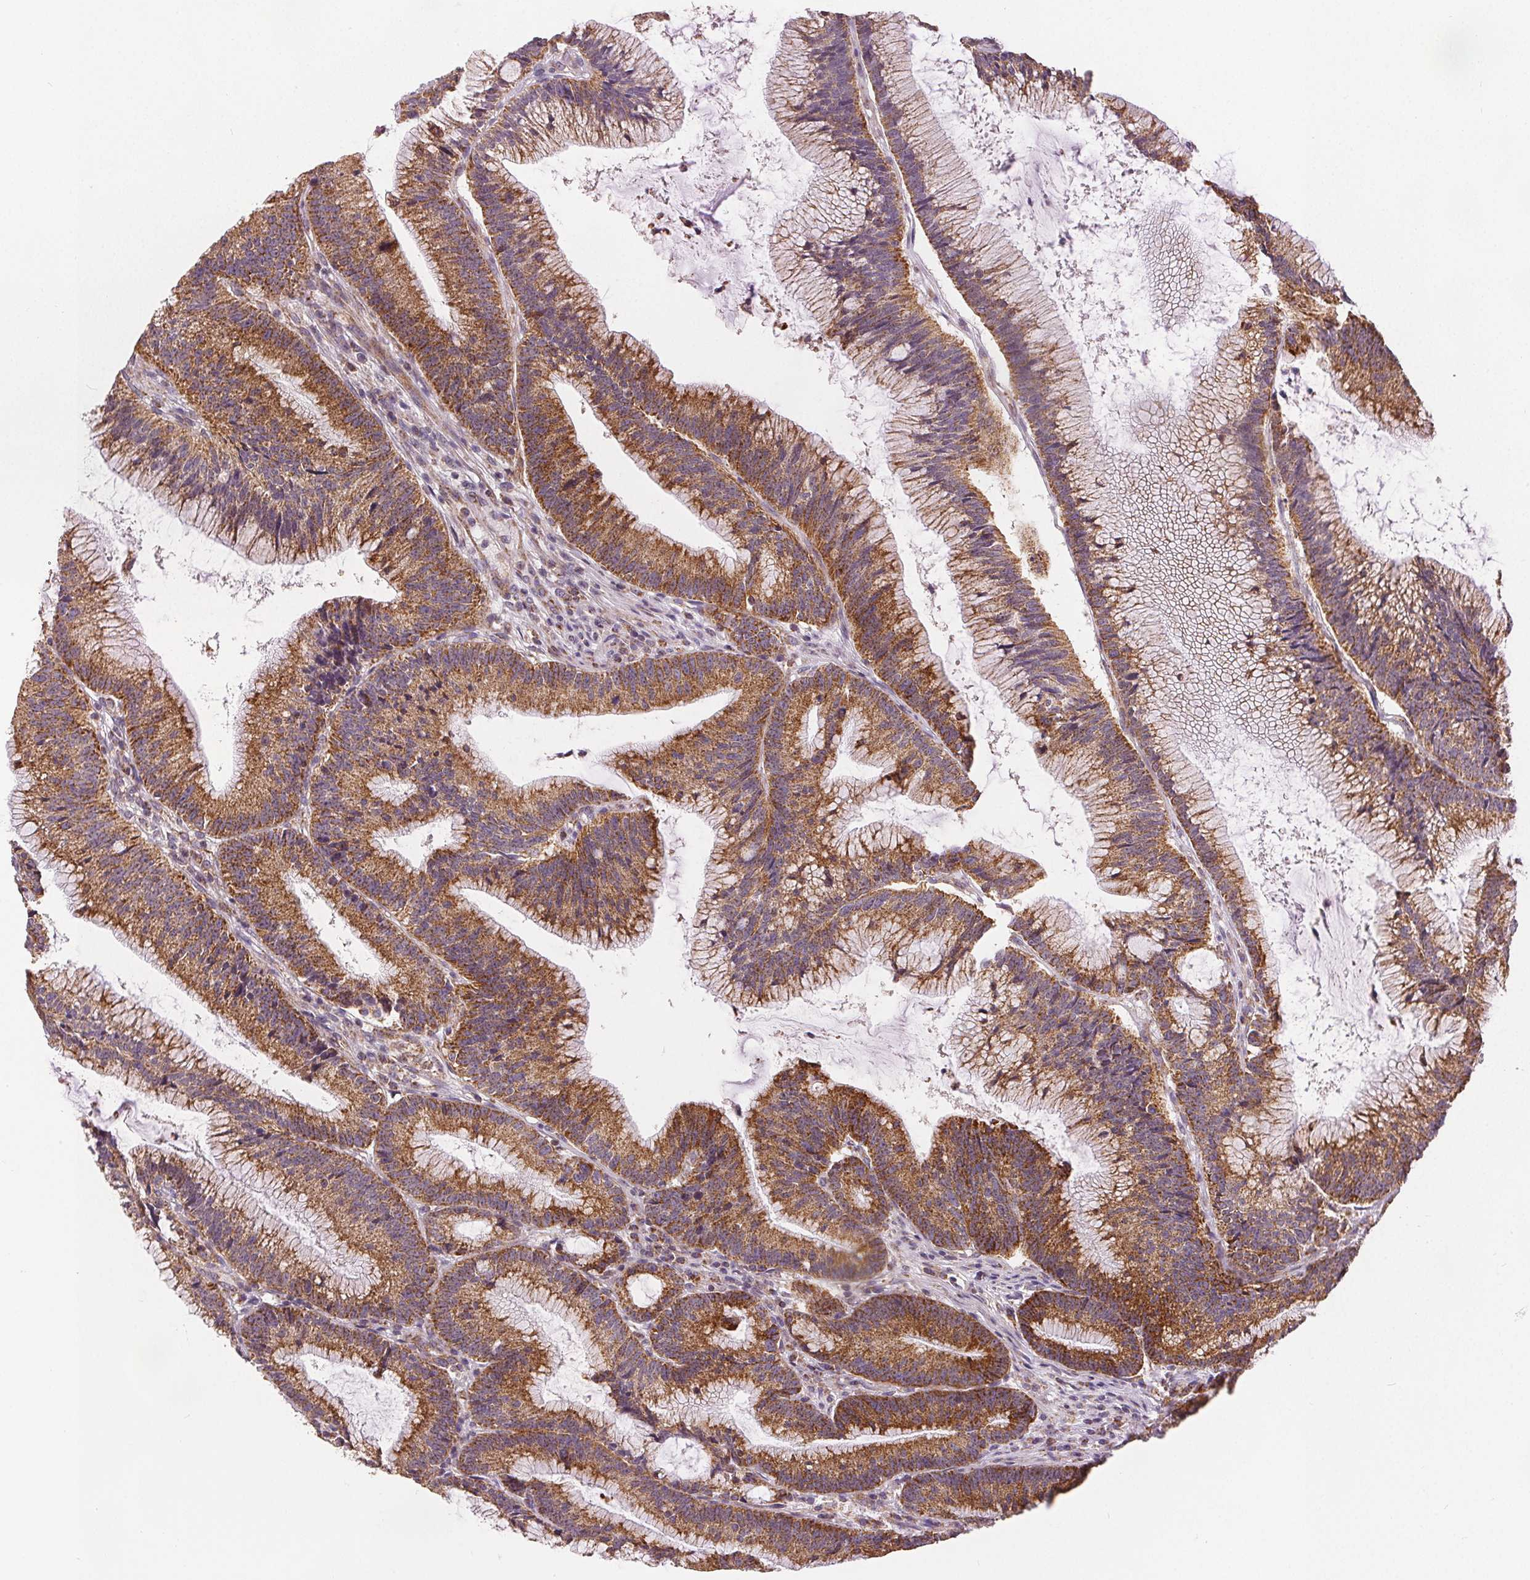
{"staining": {"intensity": "strong", "quantity": ">75%", "location": "cytoplasmic/membranous"}, "tissue": "colorectal cancer", "cell_type": "Tumor cells", "image_type": "cancer", "snomed": [{"axis": "morphology", "description": "Adenocarcinoma, NOS"}, {"axis": "topography", "description": "Colon"}], "caption": "A high-resolution micrograph shows immunohistochemistry staining of adenocarcinoma (colorectal), which reveals strong cytoplasmic/membranous staining in about >75% of tumor cells.", "gene": "SDHB", "patient": {"sex": "female", "age": 78}}